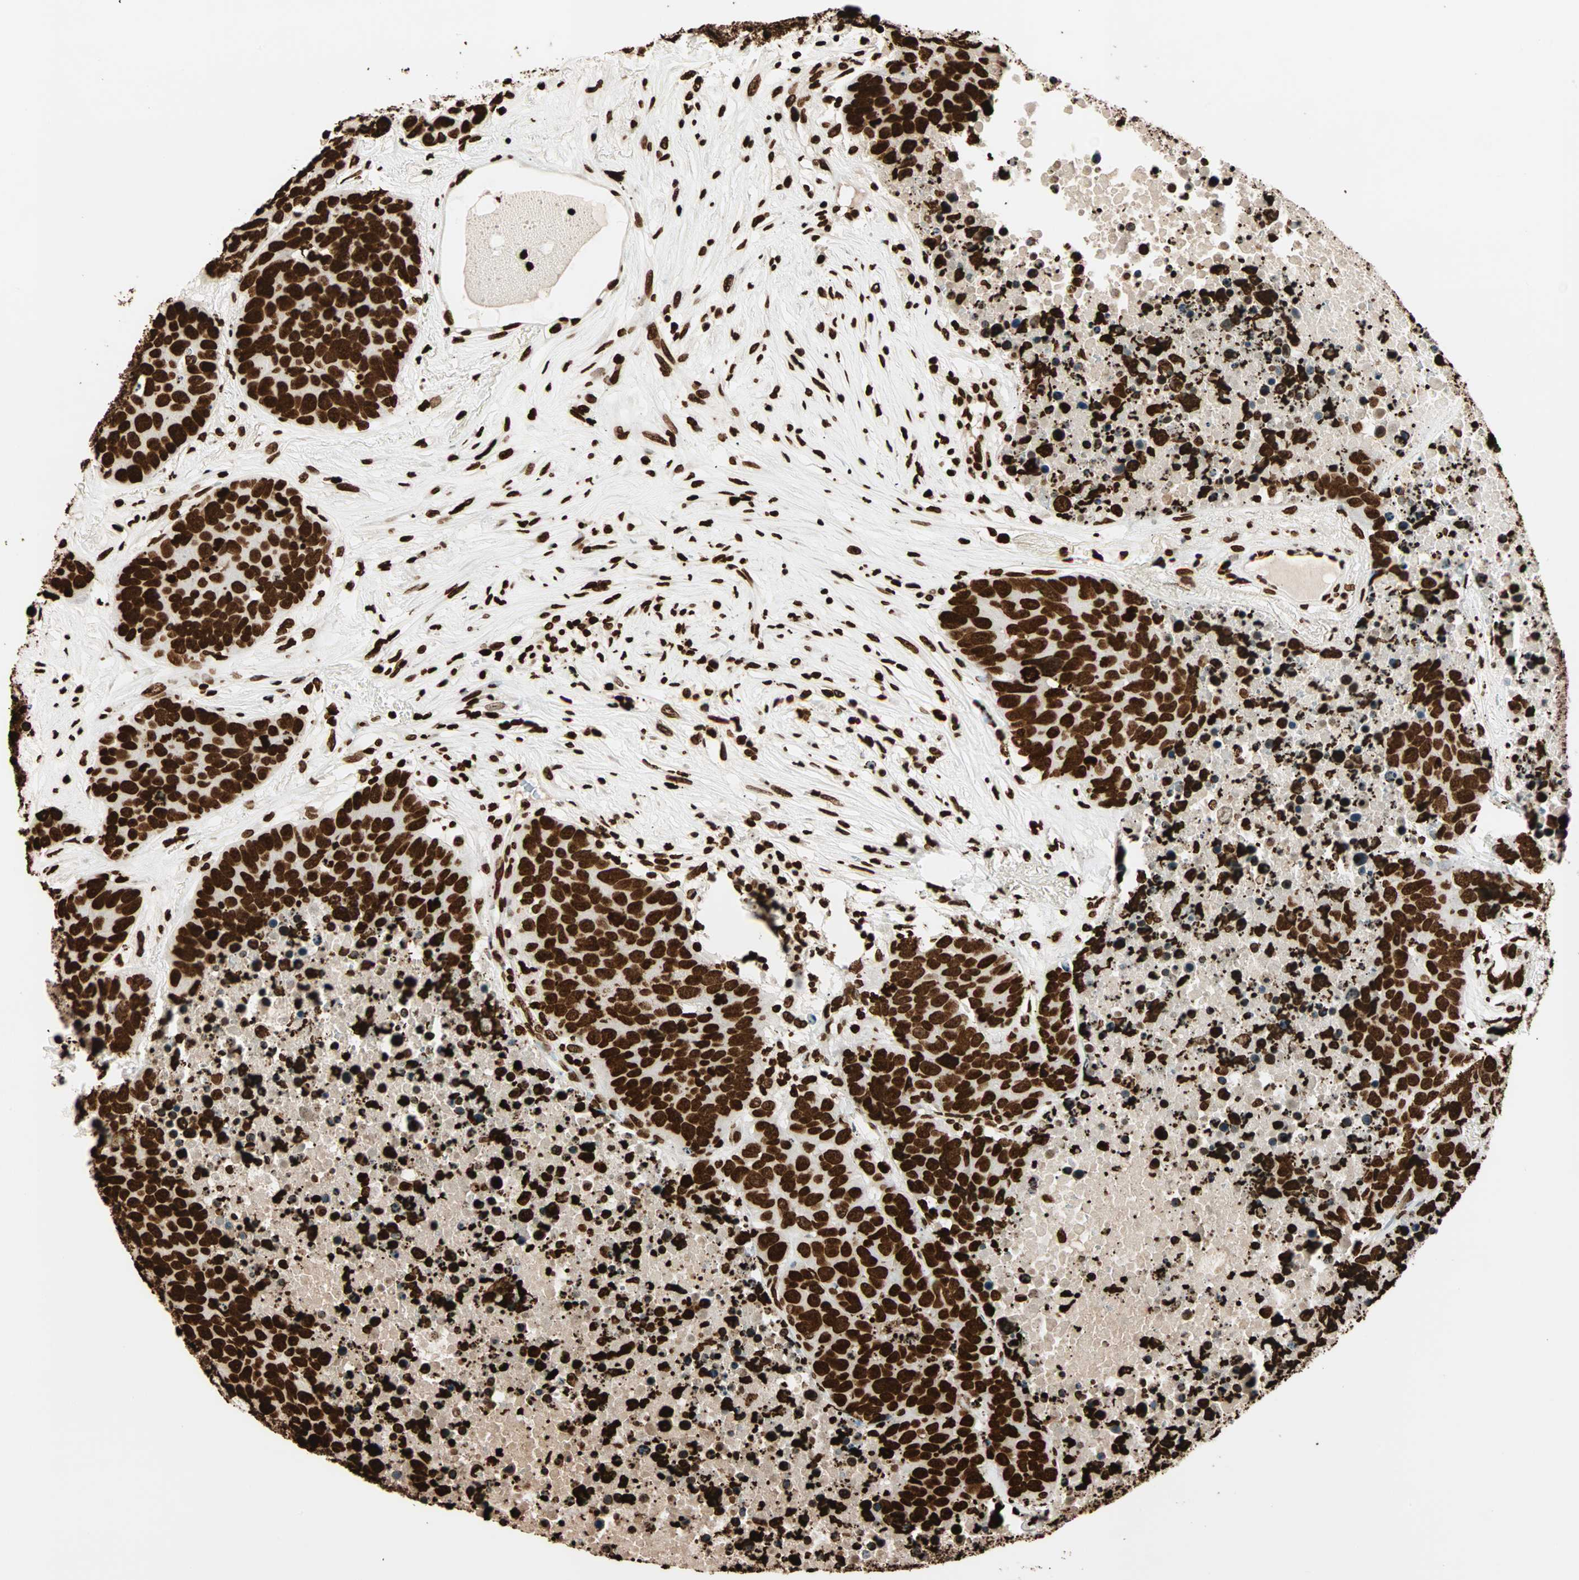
{"staining": {"intensity": "strong", "quantity": ">75%", "location": "nuclear"}, "tissue": "carcinoid", "cell_type": "Tumor cells", "image_type": "cancer", "snomed": [{"axis": "morphology", "description": "Carcinoid, malignant, NOS"}, {"axis": "topography", "description": "Lung"}], "caption": "Approximately >75% of tumor cells in carcinoid (malignant) show strong nuclear protein expression as visualized by brown immunohistochemical staining.", "gene": "GLI2", "patient": {"sex": "male", "age": 60}}